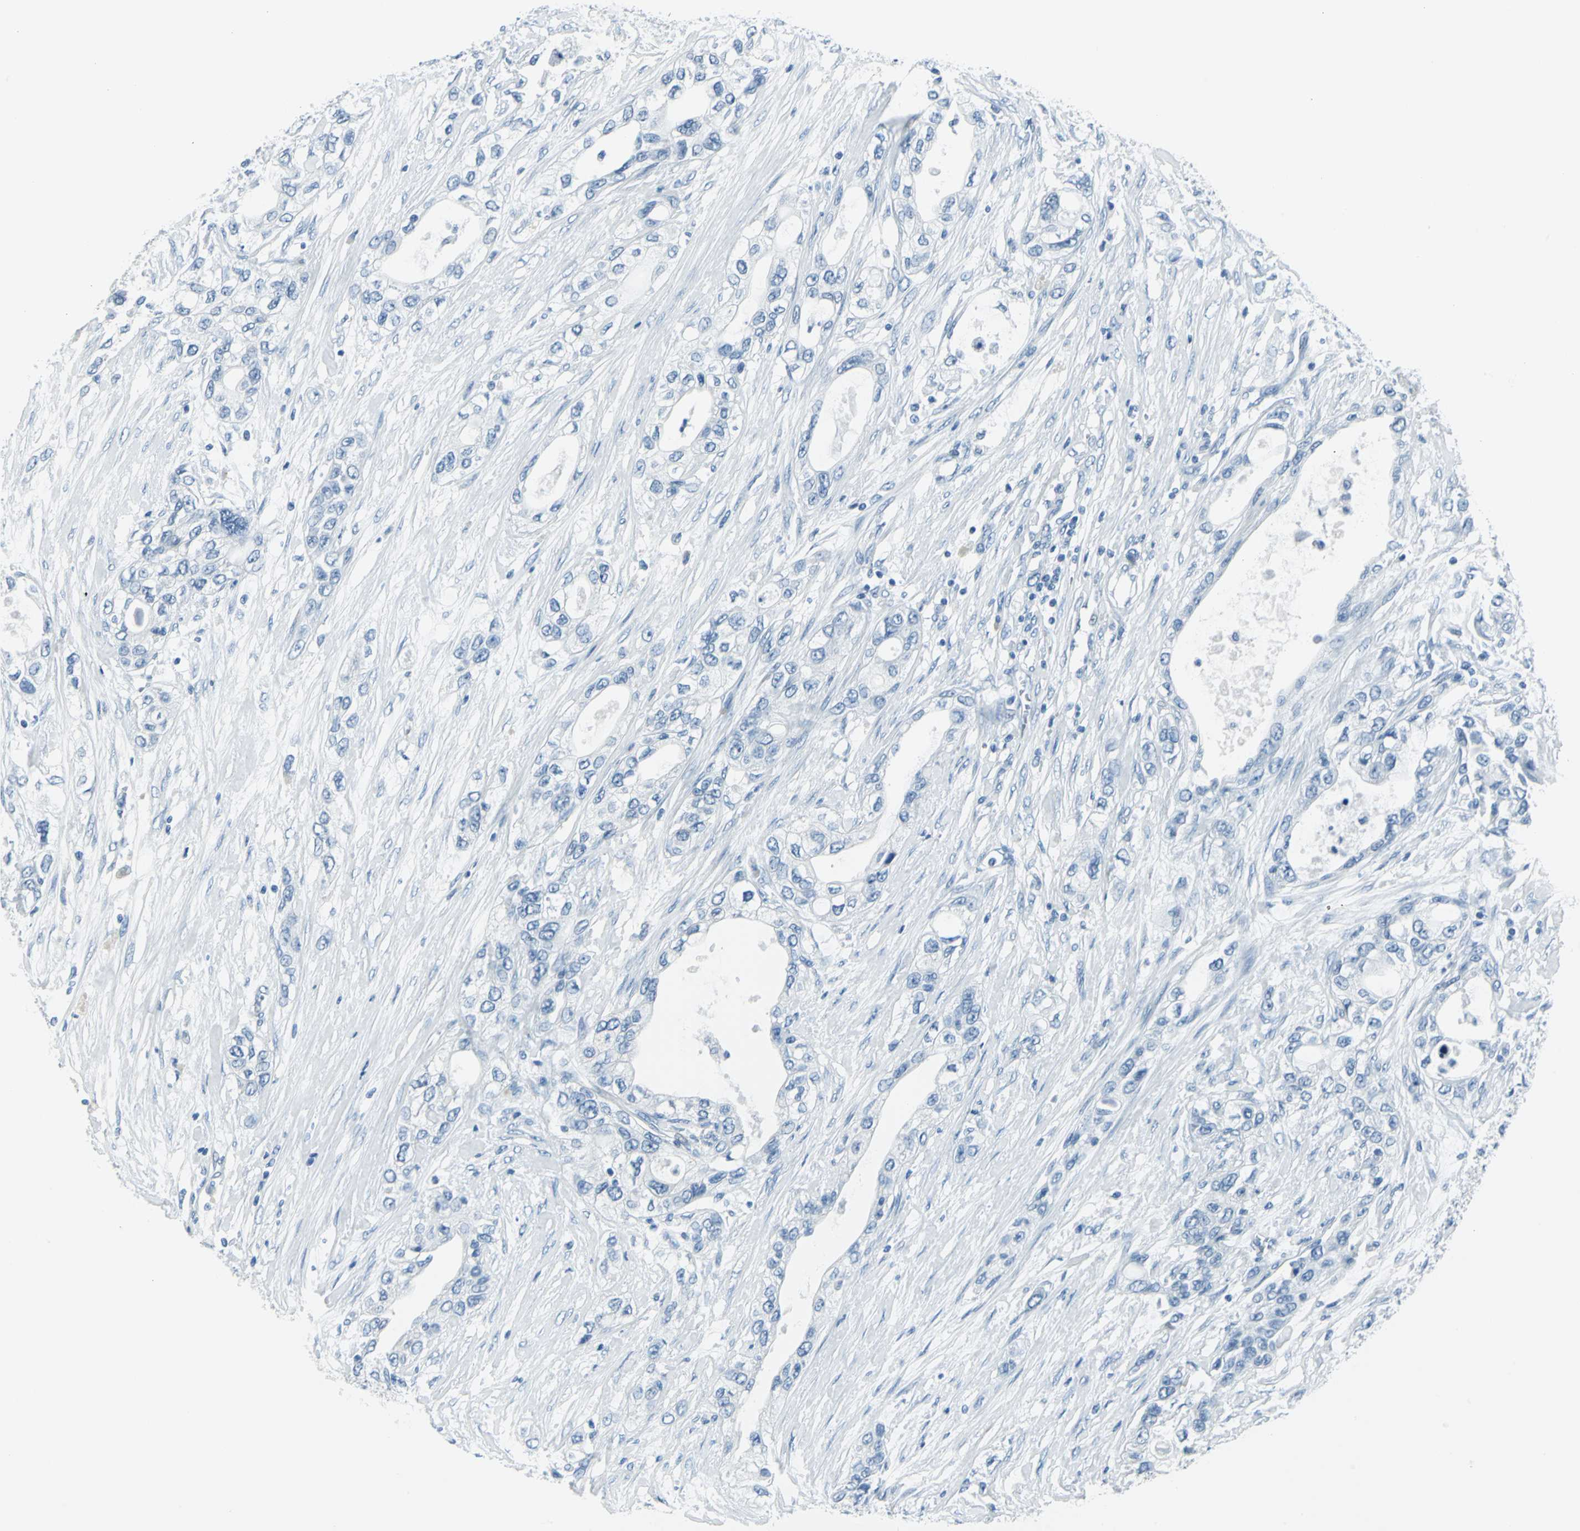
{"staining": {"intensity": "negative", "quantity": "none", "location": "none"}, "tissue": "pancreatic cancer", "cell_type": "Tumor cells", "image_type": "cancer", "snomed": [{"axis": "morphology", "description": "Adenocarcinoma, NOS"}, {"axis": "topography", "description": "Pancreas"}], "caption": "This is an IHC histopathology image of human pancreatic cancer (adenocarcinoma). There is no expression in tumor cells.", "gene": "DNAI2", "patient": {"sex": "female", "age": 70}}